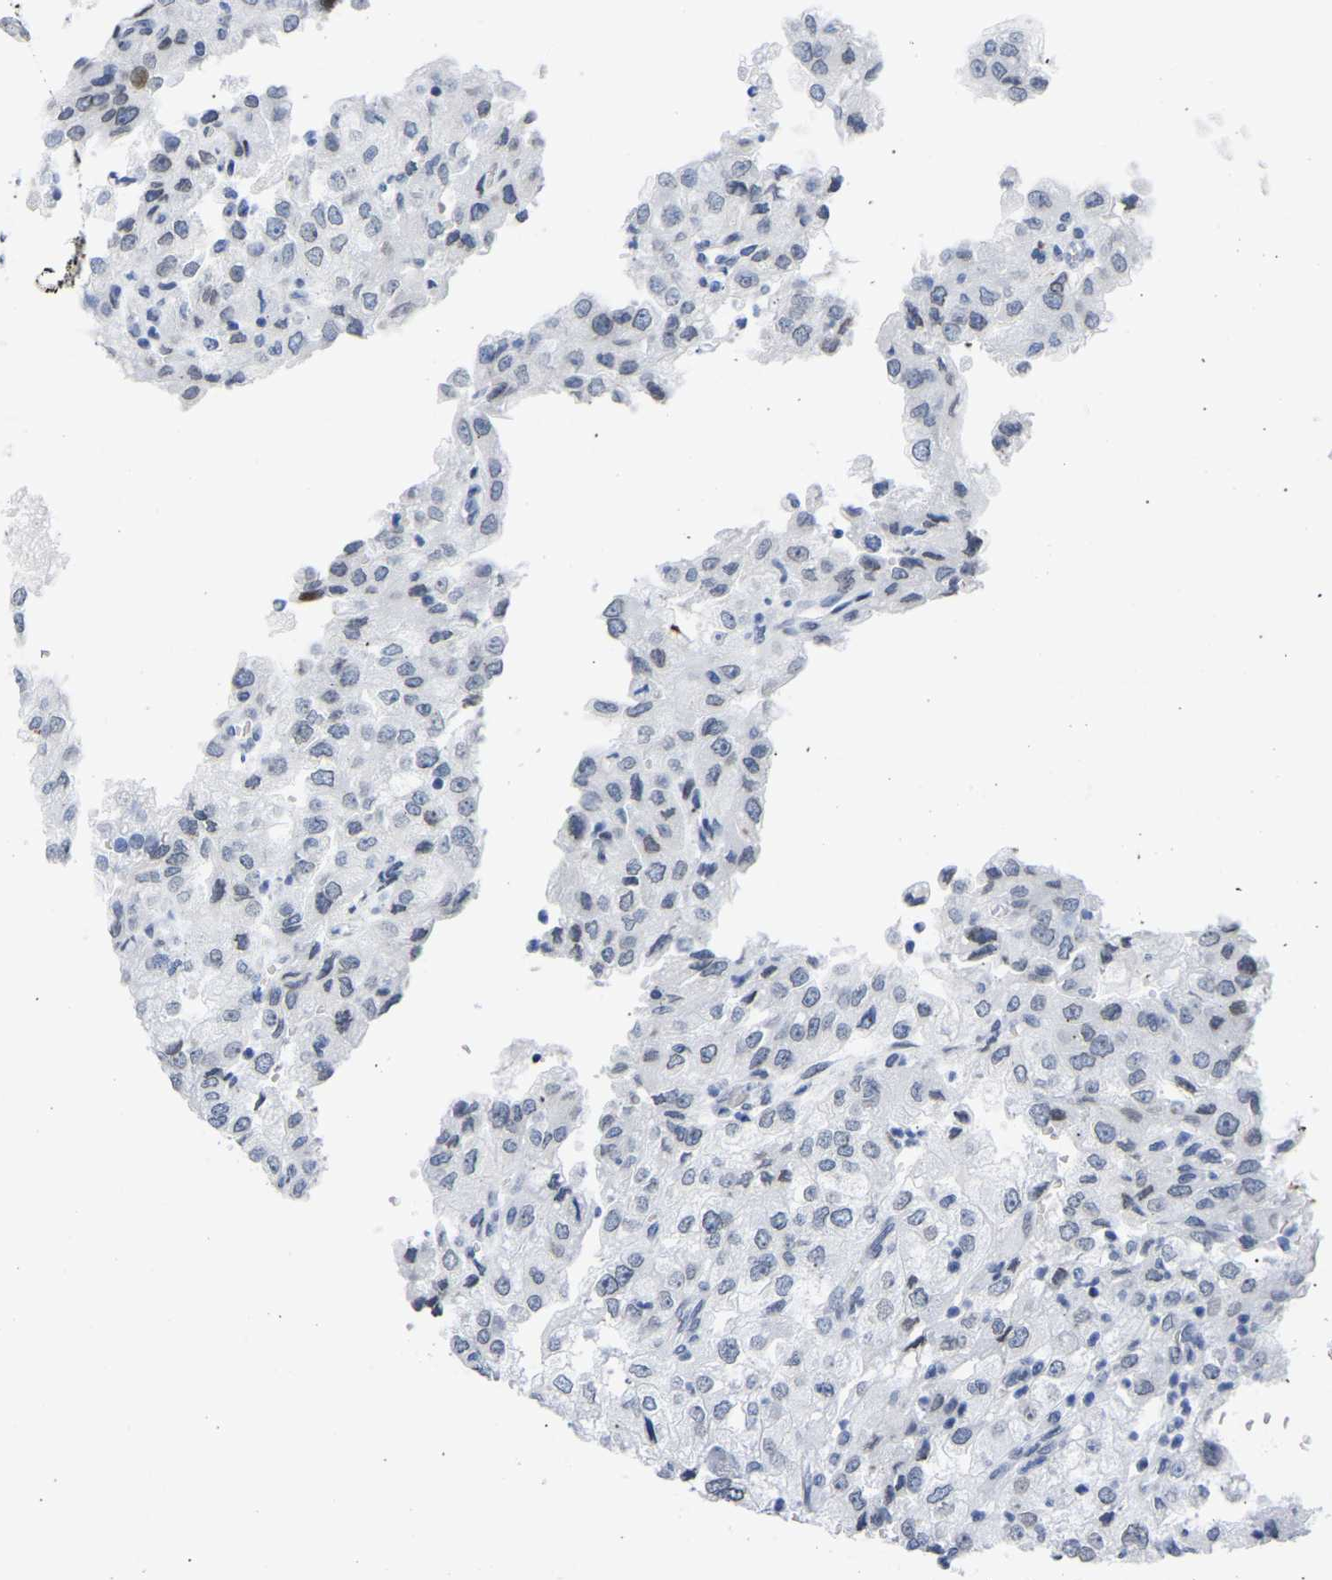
{"staining": {"intensity": "weak", "quantity": "<25%", "location": "cytoplasmic/membranous,nuclear"}, "tissue": "renal cancer", "cell_type": "Tumor cells", "image_type": "cancer", "snomed": [{"axis": "morphology", "description": "Adenocarcinoma, NOS"}, {"axis": "topography", "description": "Kidney"}], "caption": "Renal cancer was stained to show a protein in brown. There is no significant expression in tumor cells. The staining was performed using DAB (3,3'-diaminobenzidine) to visualize the protein expression in brown, while the nuclei were stained in blue with hematoxylin (Magnification: 20x).", "gene": "UPK3A", "patient": {"sex": "female", "age": 54}}